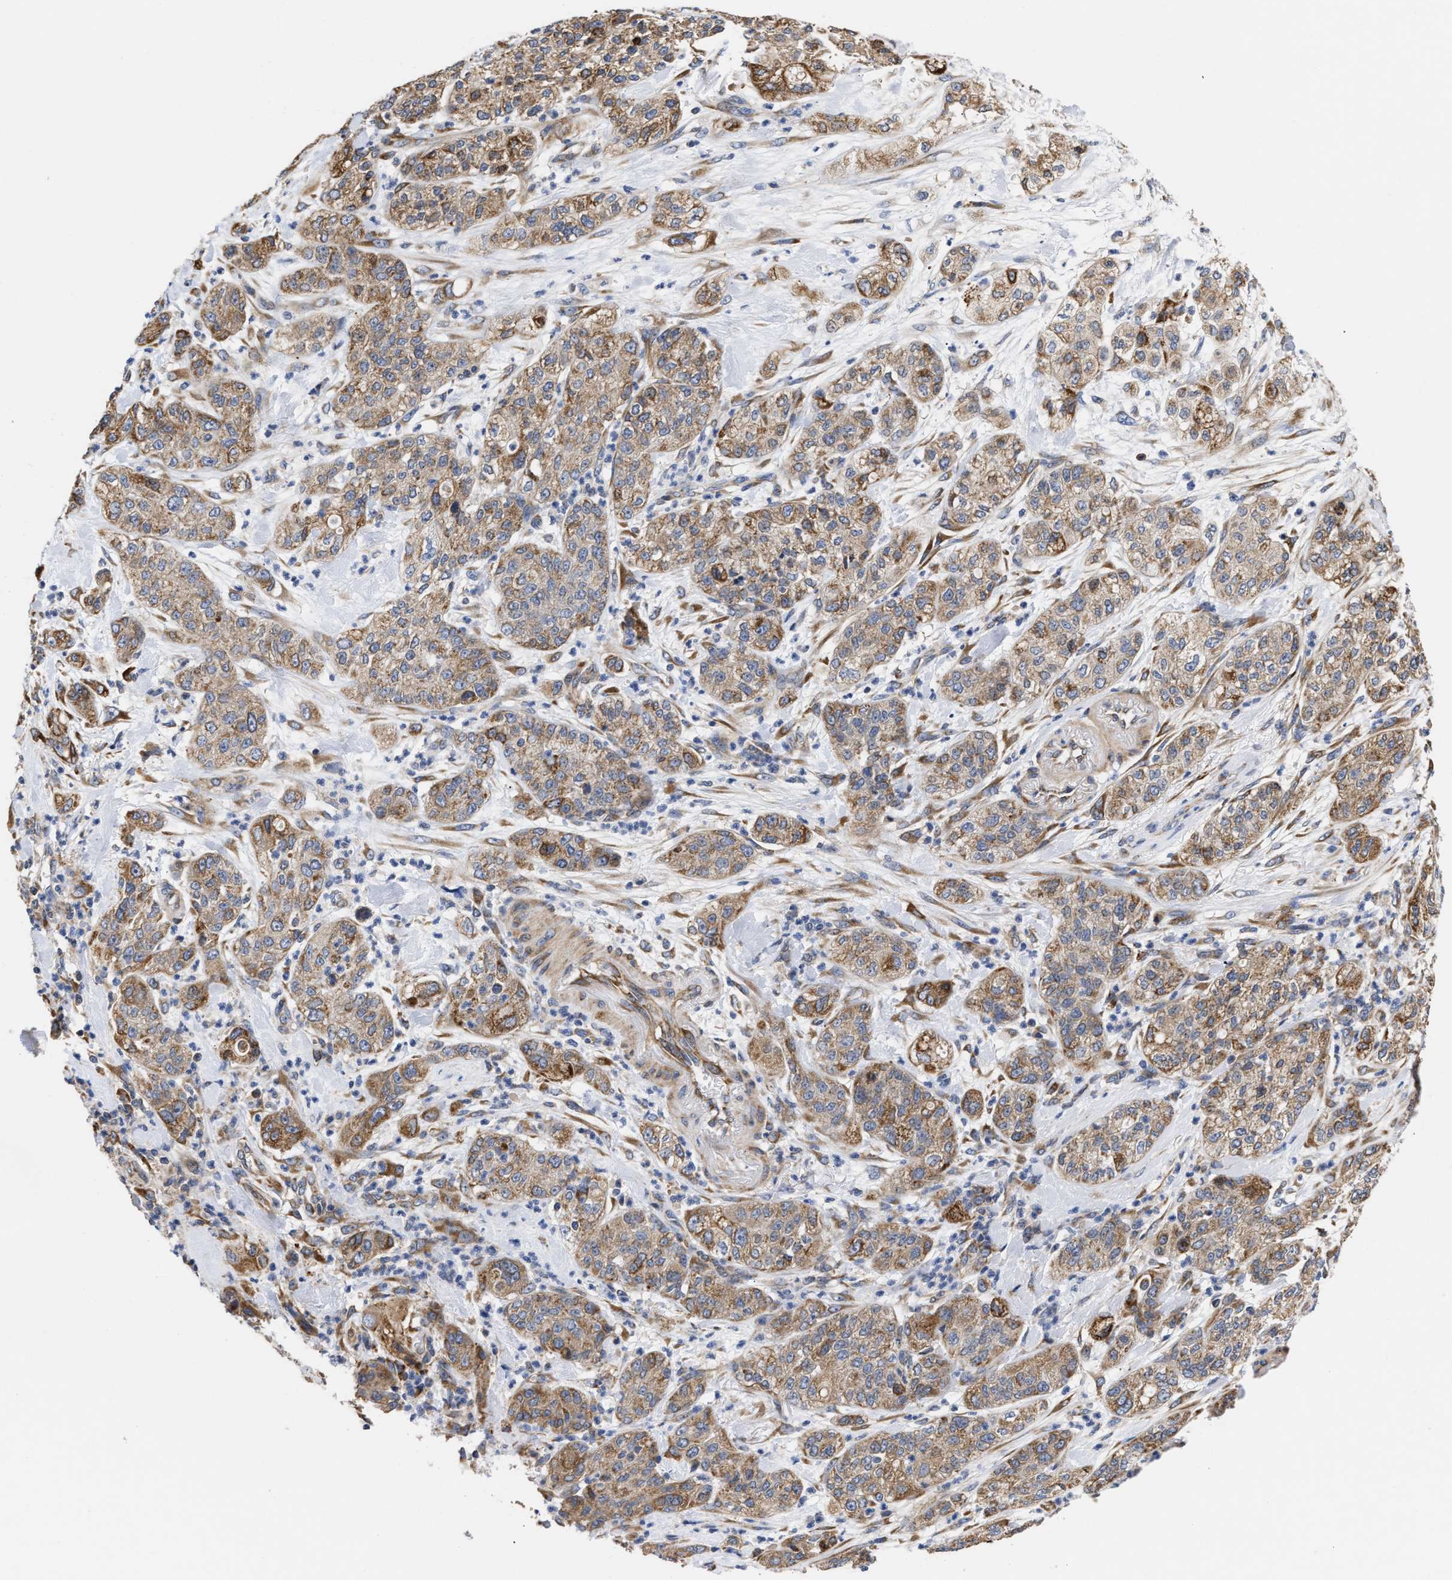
{"staining": {"intensity": "moderate", "quantity": ">75%", "location": "cytoplasmic/membranous"}, "tissue": "pancreatic cancer", "cell_type": "Tumor cells", "image_type": "cancer", "snomed": [{"axis": "morphology", "description": "Adenocarcinoma, NOS"}, {"axis": "topography", "description": "Pancreas"}], "caption": "High-power microscopy captured an immunohistochemistry (IHC) histopathology image of pancreatic adenocarcinoma, revealing moderate cytoplasmic/membranous positivity in approximately >75% of tumor cells. (IHC, brightfield microscopy, high magnification).", "gene": "MALSU1", "patient": {"sex": "female", "age": 78}}